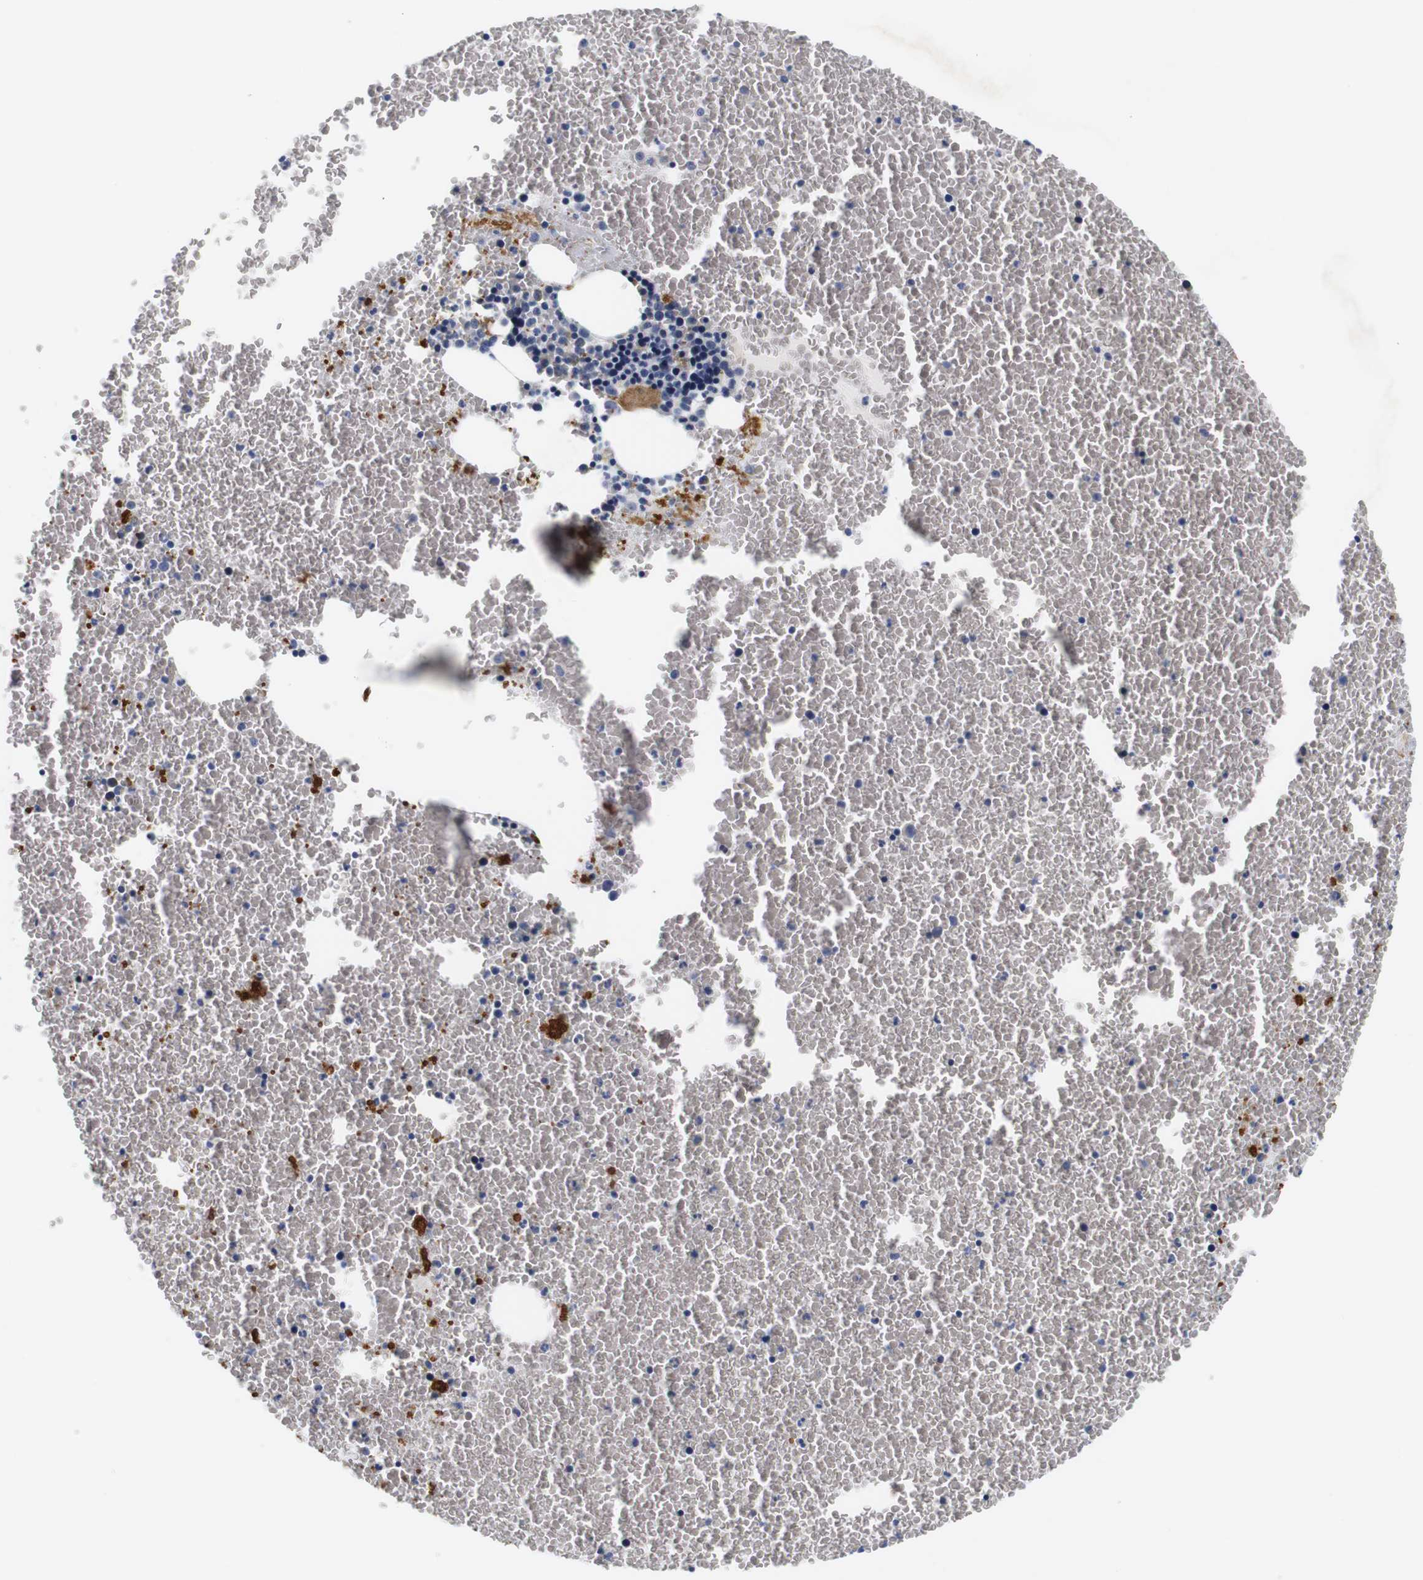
{"staining": {"intensity": "moderate", "quantity": "<25%", "location": "cytoplasmic/membranous"}, "tissue": "bone marrow", "cell_type": "Hematopoietic cells", "image_type": "normal", "snomed": [{"axis": "morphology", "description": "Normal tissue, NOS"}, {"axis": "morphology", "description": "Inflammation, NOS"}, {"axis": "topography", "description": "Bone marrow"}], "caption": "Bone marrow stained with immunohistochemistry demonstrates moderate cytoplasmic/membranous expression in about <25% of hematopoietic cells.", "gene": "GP1BA", "patient": {"sex": "male", "age": 47}}